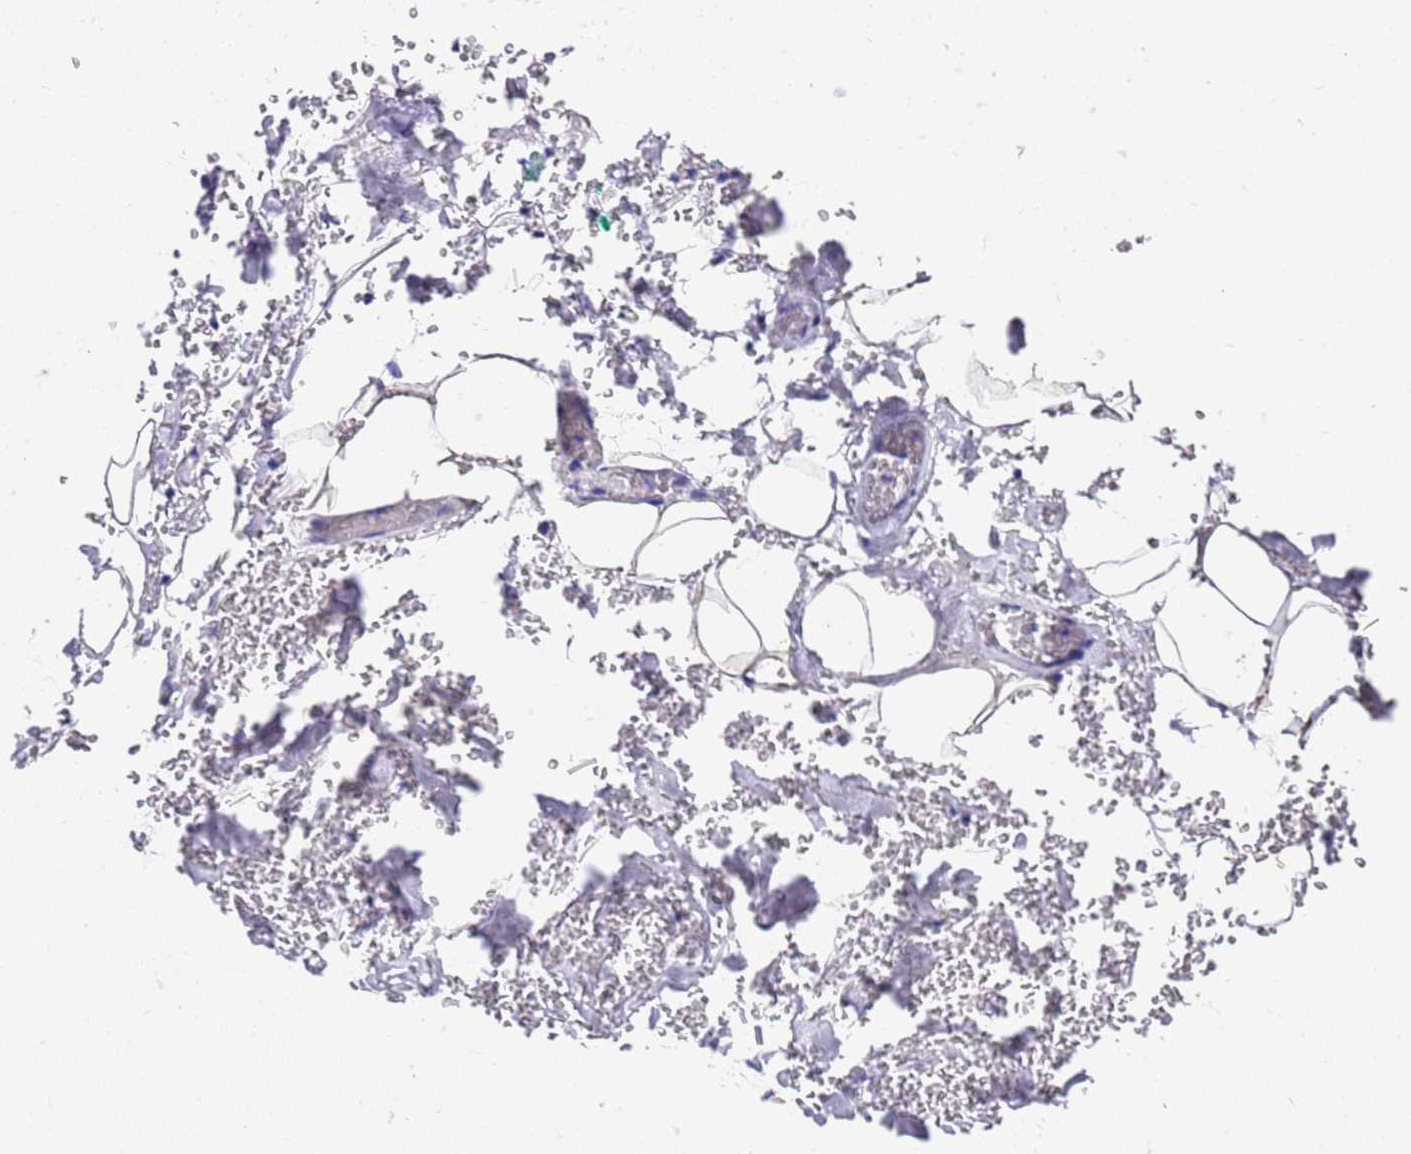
{"staining": {"intensity": "negative", "quantity": "none", "location": "none"}, "tissue": "adipose tissue", "cell_type": "Adipocytes", "image_type": "normal", "snomed": [{"axis": "morphology", "description": "Normal tissue, NOS"}, {"axis": "topography", "description": "Lymph node"}, {"axis": "topography", "description": "Bronchus"}], "caption": "The image demonstrates no staining of adipocytes in unremarkable adipose tissue.", "gene": "ZNF417", "patient": {"sex": "male", "age": 63}}